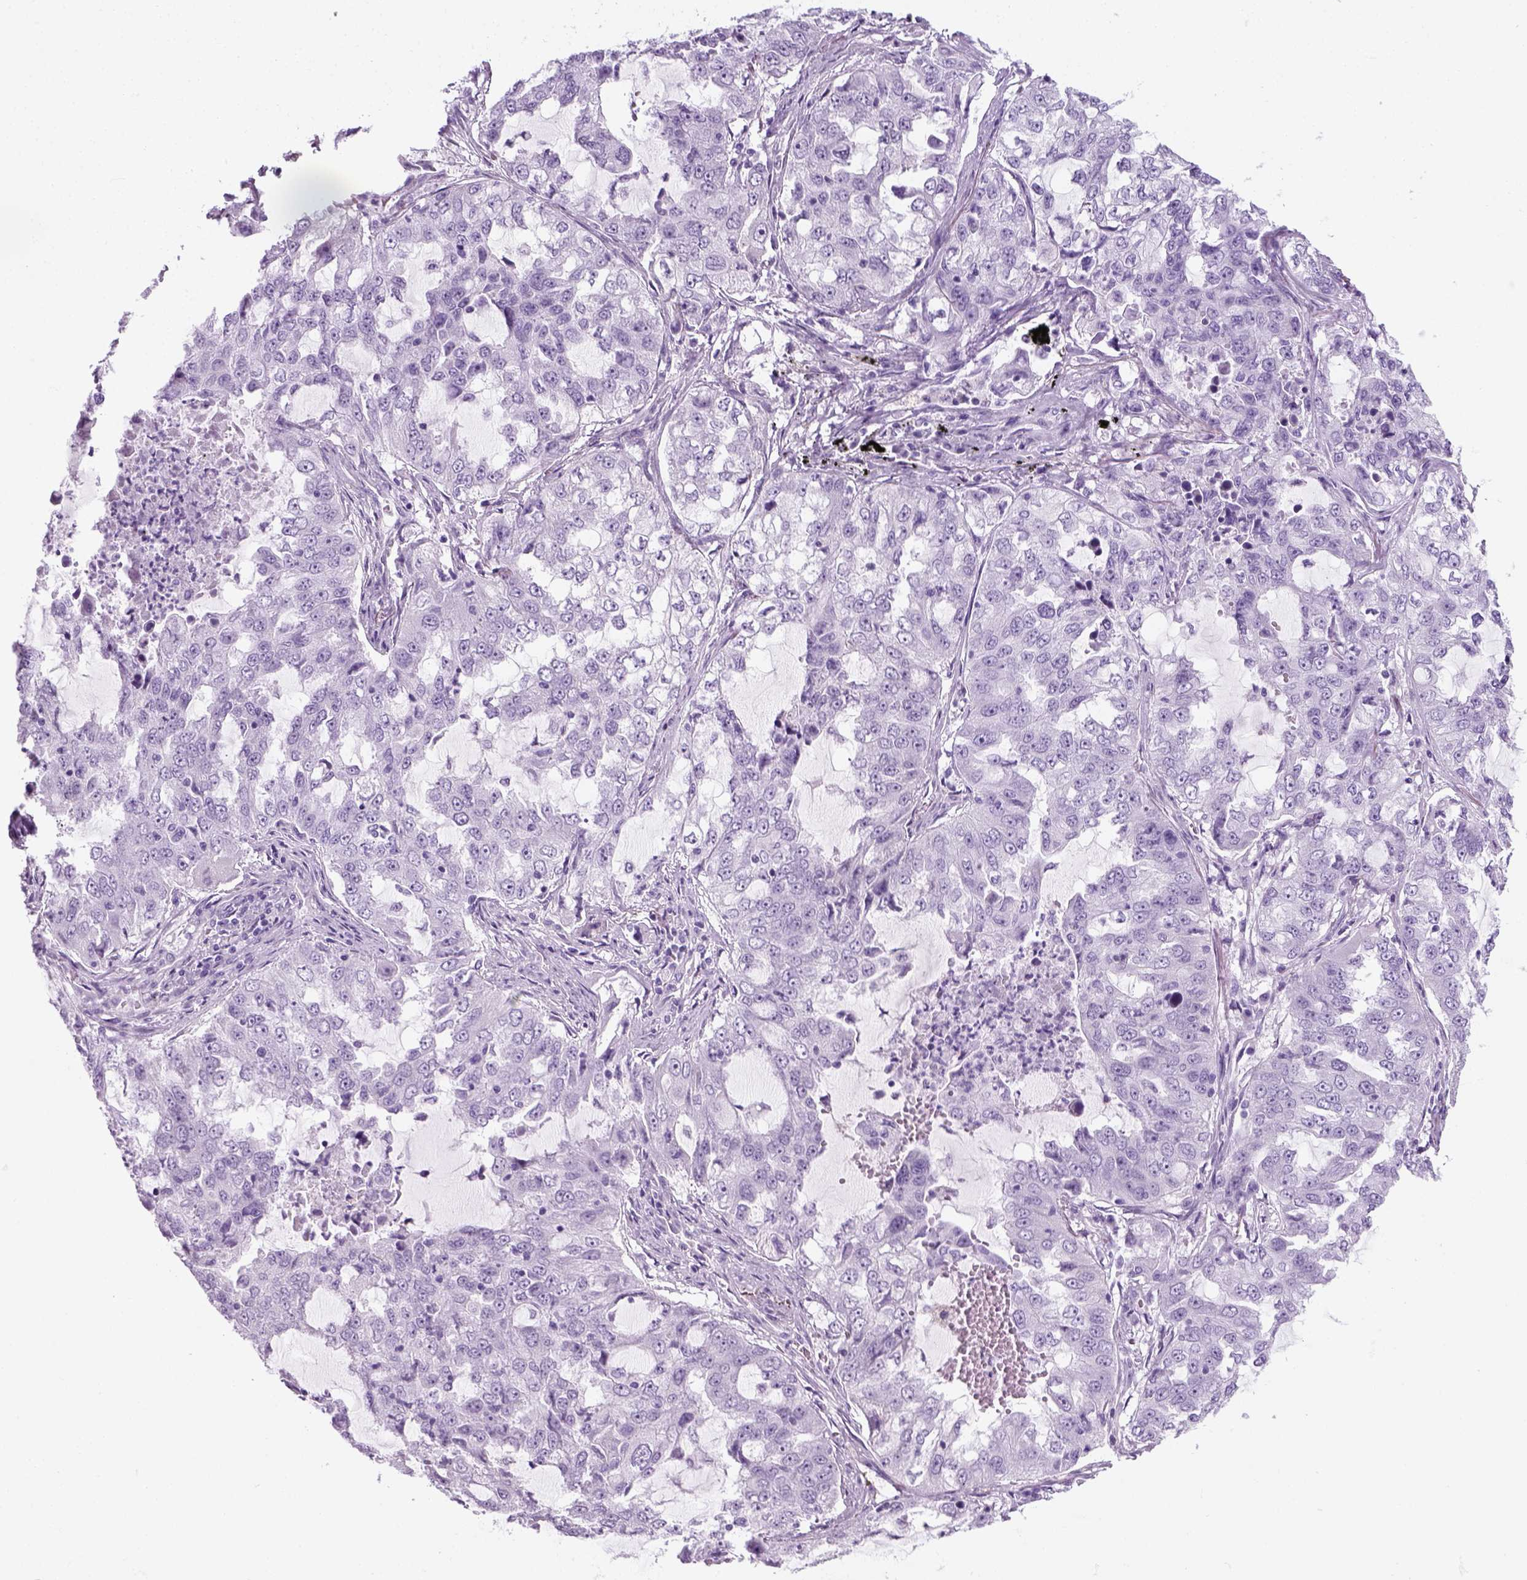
{"staining": {"intensity": "negative", "quantity": "none", "location": "none"}, "tissue": "lung cancer", "cell_type": "Tumor cells", "image_type": "cancer", "snomed": [{"axis": "morphology", "description": "Adenocarcinoma, NOS"}, {"axis": "topography", "description": "Lung"}], "caption": "Immunohistochemistry of human adenocarcinoma (lung) demonstrates no positivity in tumor cells.", "gene": "SLC12A5", "patient": {"sex": "female", "age": 61}}